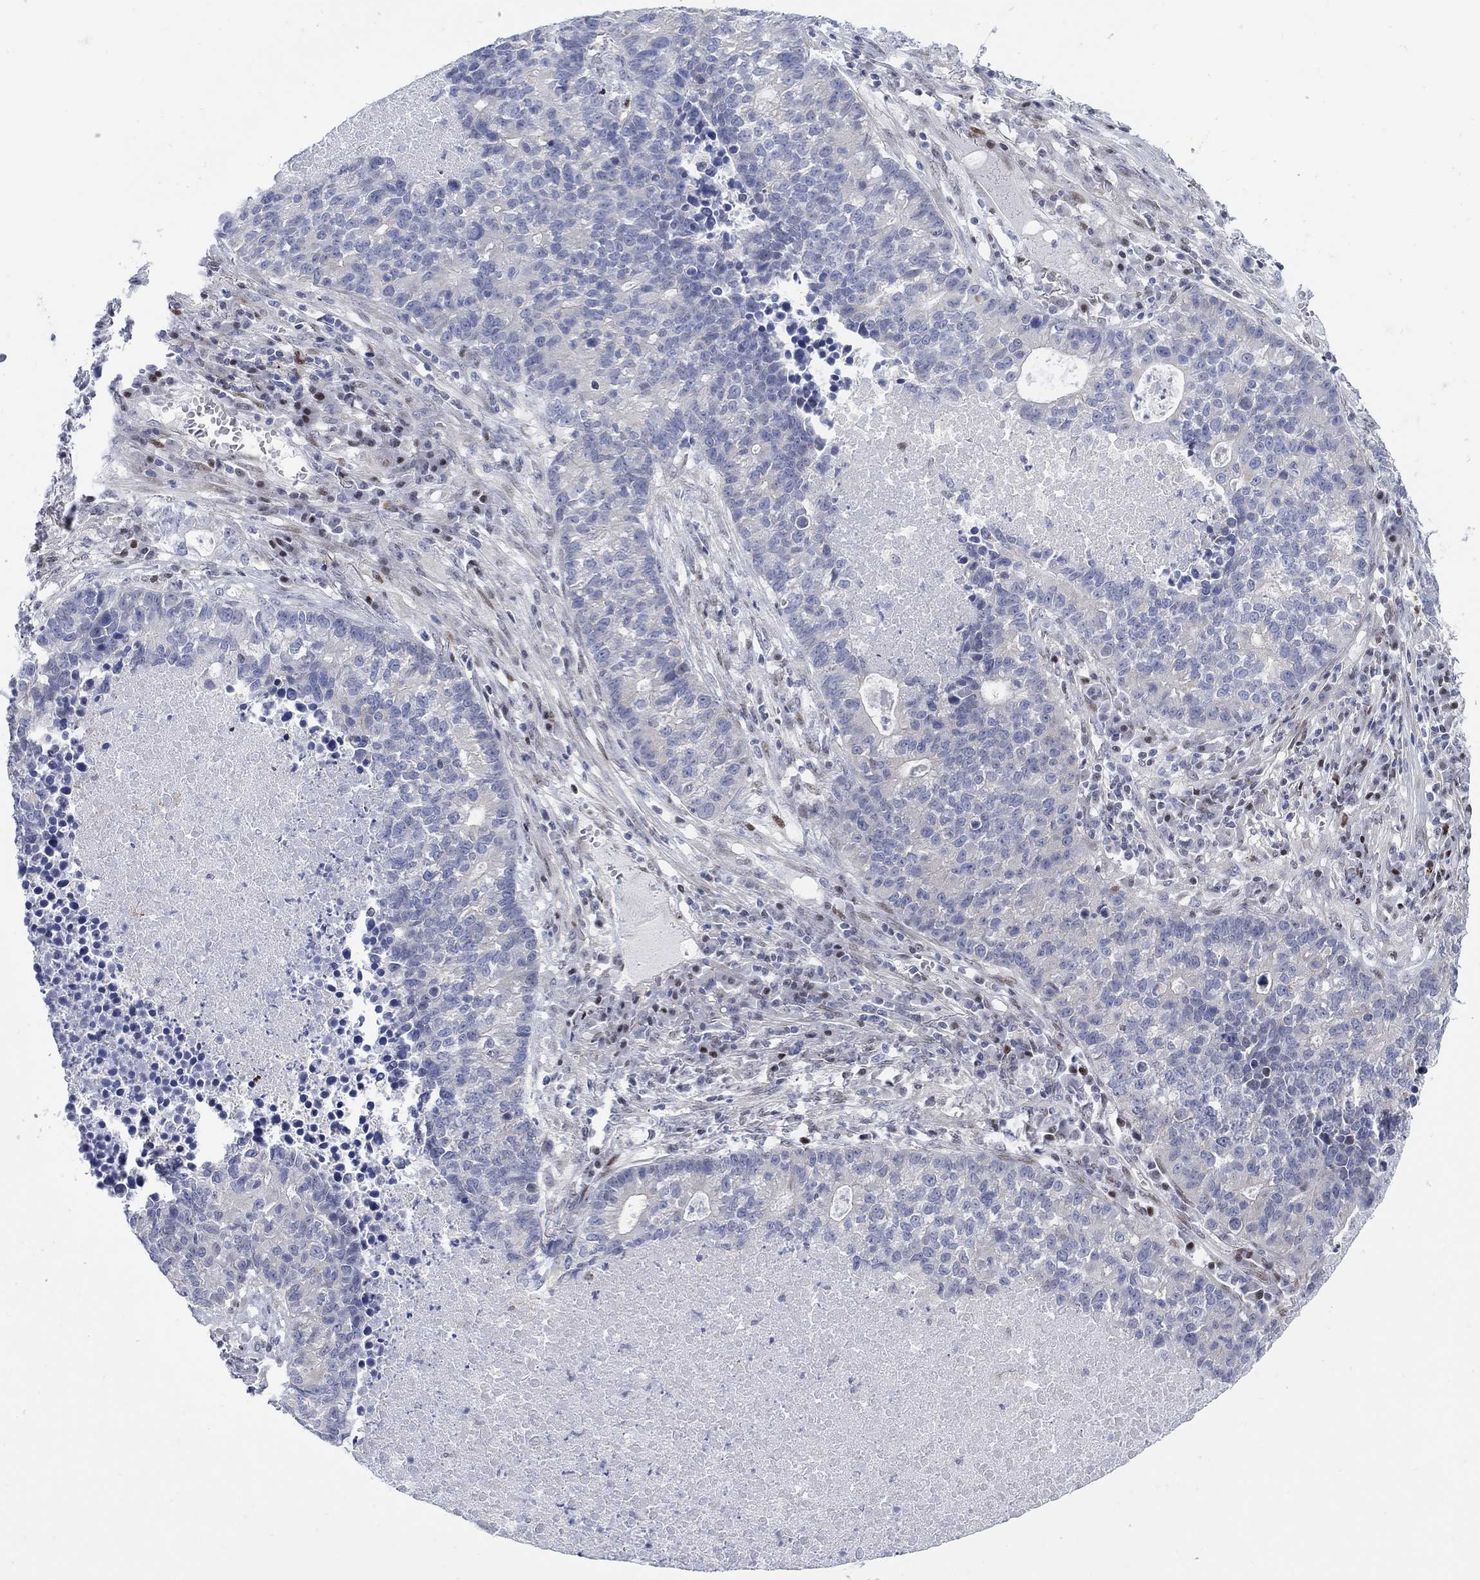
{"staining": {"intensity": "negative", "quantity": "none", "location": "none"}, "tissue": "lung cancer", "cell_type": "Tumor cells", "image_type": "cancer", "snomed": [{"axis": "morphology", "description": "Adenocarcinoma, NOS"}, {"axis": "topography", "description": "Lung"}], "caption": "This is an immunohistochemistry image of human lung adenocarcinoma. There is no positivity in tumor cells.", "gene": "MYO3A", "patient": {"sex": "male", "age": 57}}